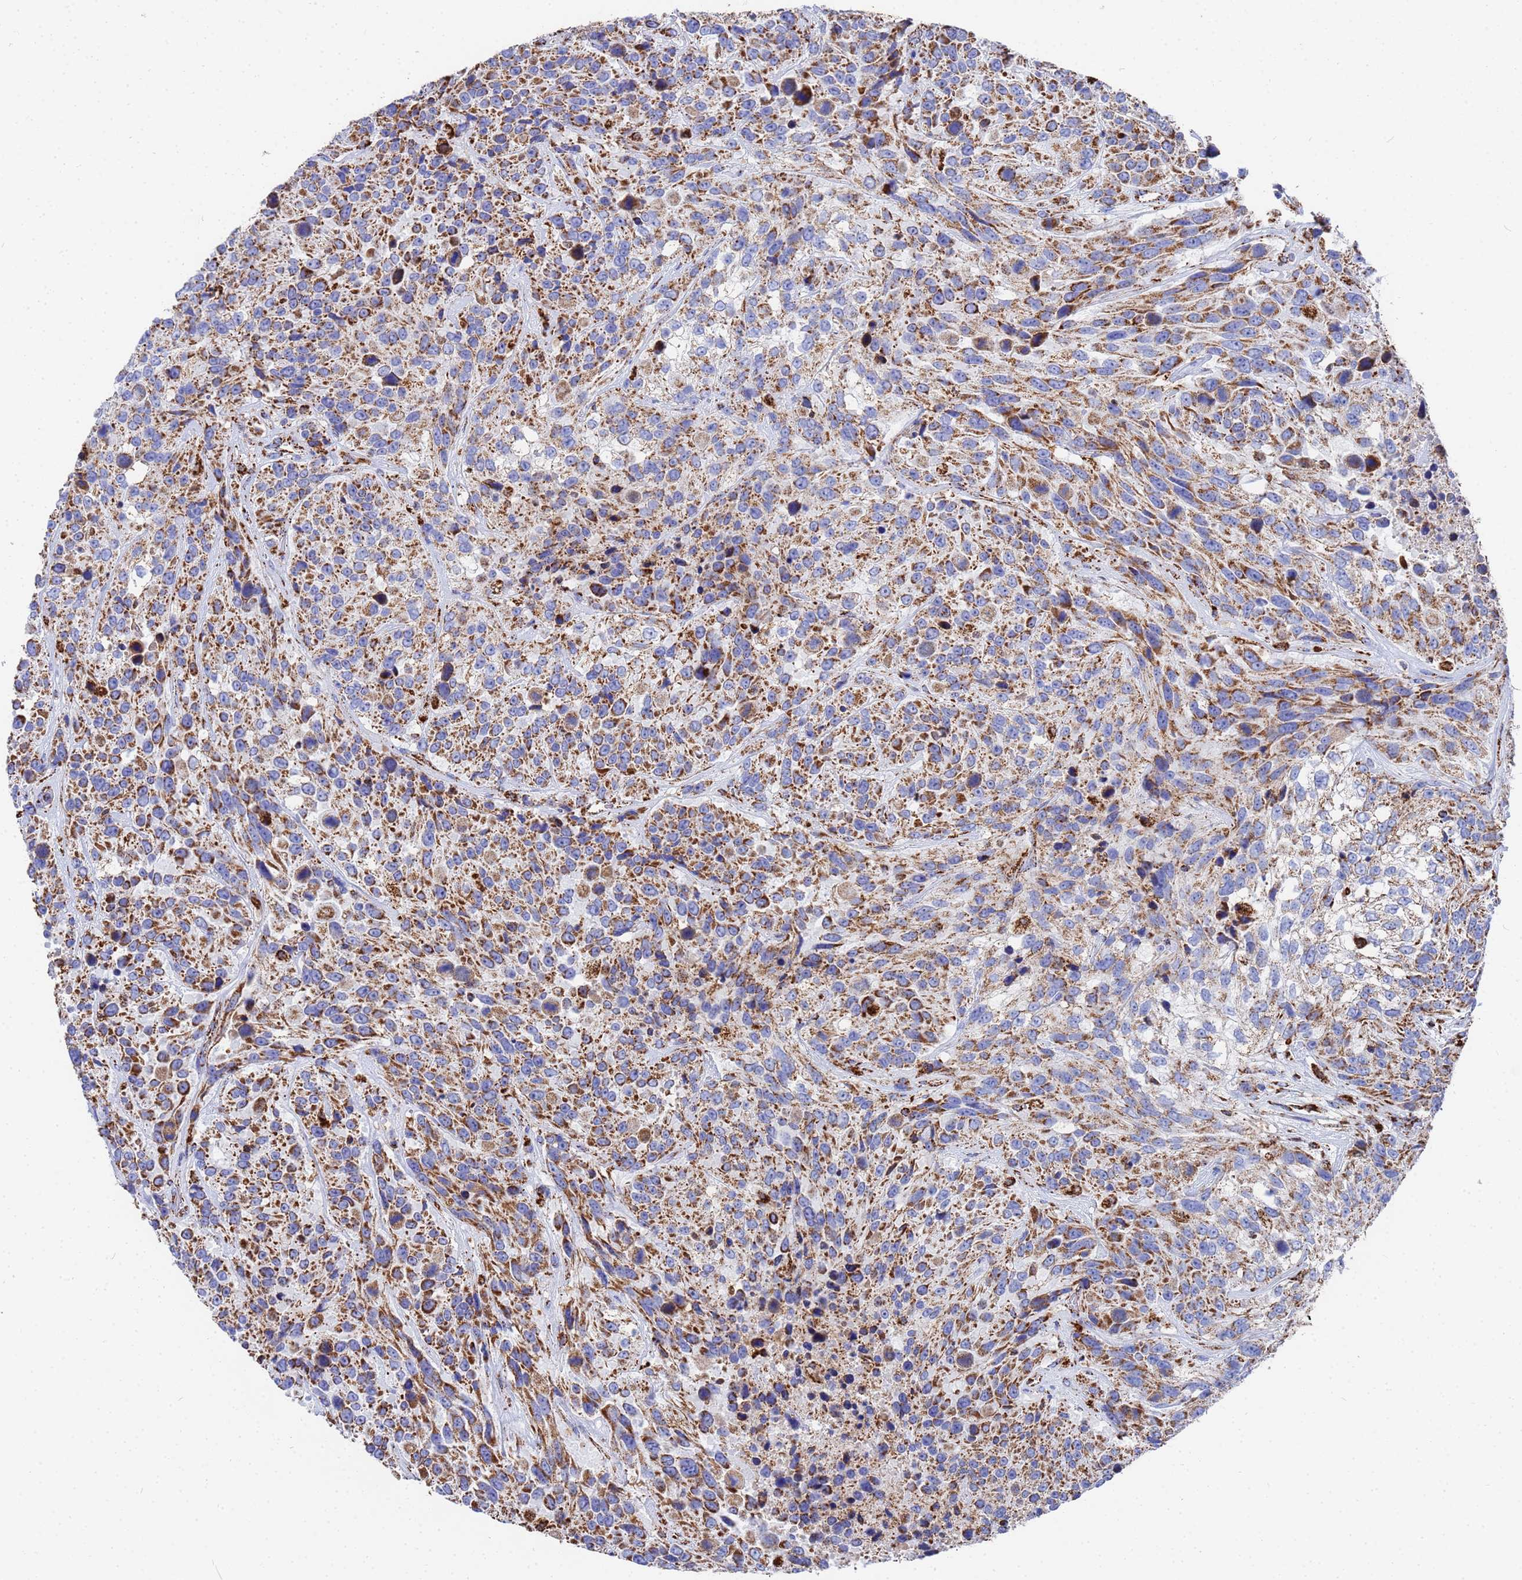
{"staining": {"intensity": "strong", "quantity": ">75%", "location": "cytoplasmic/membranous"}, "tissue": "urothelial cancer", "cell_type": "Tumor cells", "image_type": "cancer", "snomed": [{"axis": "morphology", "description": "Urothelial carcinoma, High grade"}, {"axis": "topography", "description": "Urinary bladder"}], "caption": "Urothelial cancer stained with a brown dye demonstrates strong cytoplasmic/membranous positive staining in approximately >75% of tumor cells.", "gene": "GLUD1", "patient": {"sex": "female", "age": 70}}